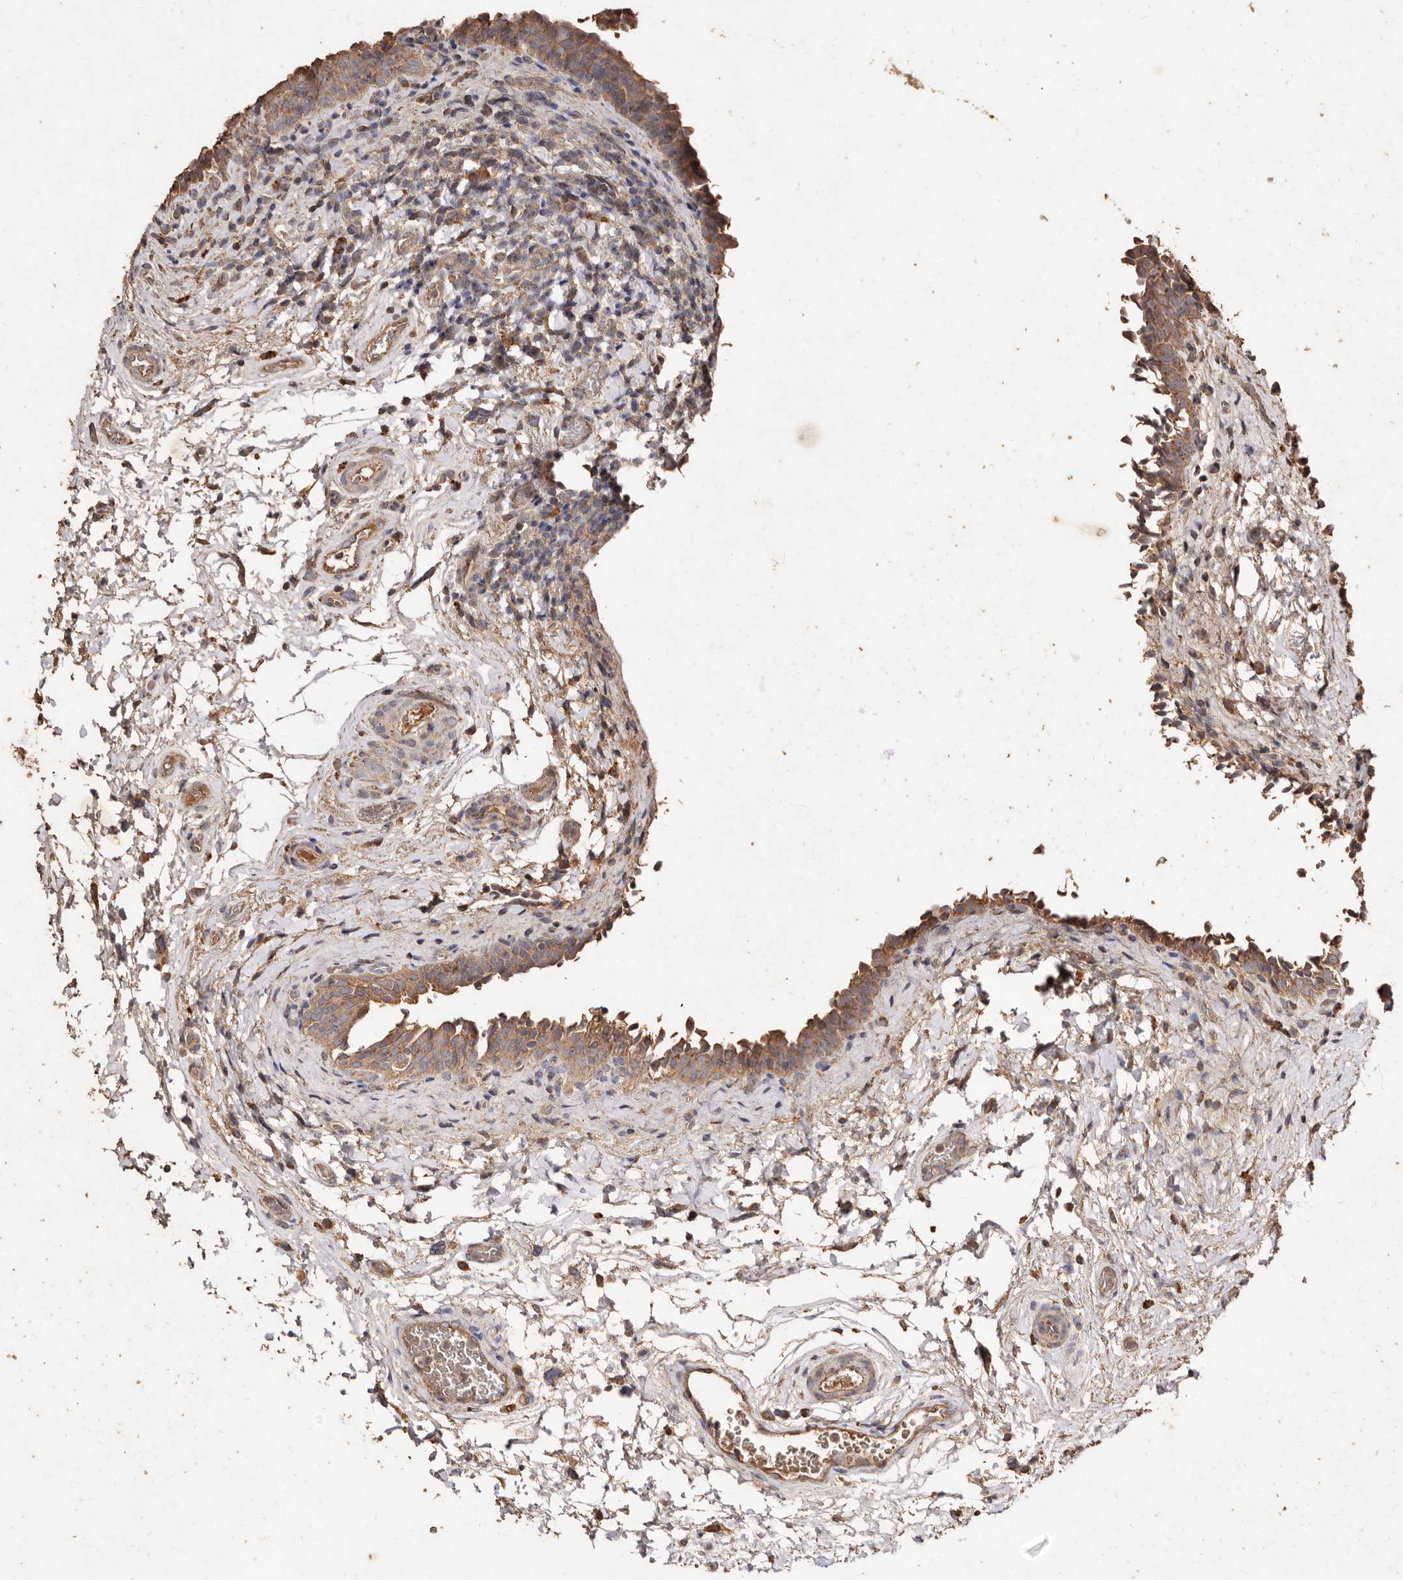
{"staining": {"intensity": "moderate", "quantity": ">75%", "location": "cytoplasmic/membranous"}, "tissue": "urinary bladder", "cell_type": "Urothelial cells", "image_type": "normal", "snomed": [{"axis": "morphology", "description": "Normal tissue, NOS"}, {"axis": "topography", "description": "Urinary bladder"}], "caption": "Protein expression analysis of normal urinary bladder exhibits moderate cytoplasmic/membranous positivity in about >75% of urothelial cells. The staining was performed using DAB (3,3'-diaminobenzidine), with brown indicating positive protein expression. Nuclei are stained blue with hematoxylin.", "gene": "FARS2", "patient": {"sex": "male", "age": 83}}